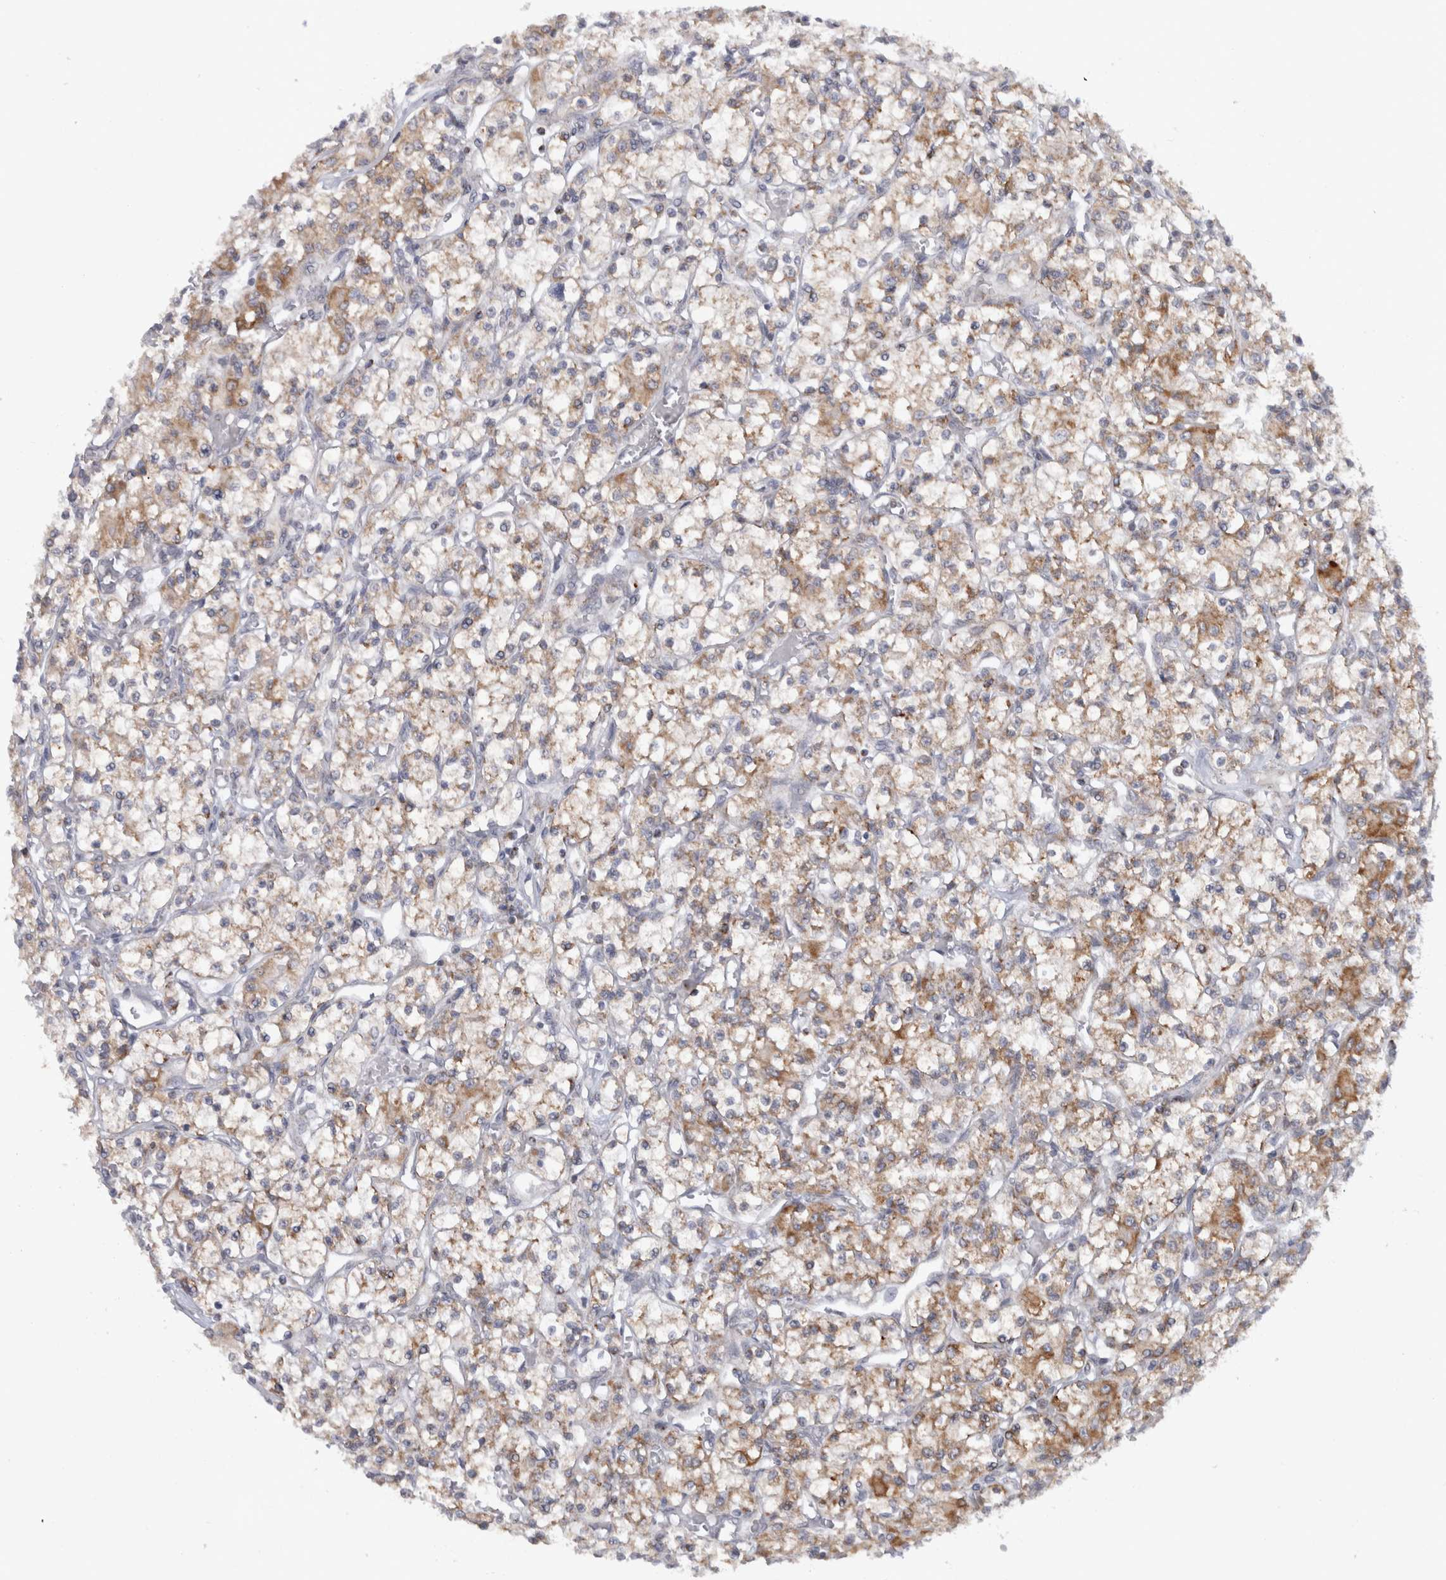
{"staining": {"intensity": "moderate", "quantity": ">75%", "location": "cytoplasmic/membranous"}, "tissue": "renal cancer", "cell_type": "Tumor cells", "image_type": "cancer", "snomed": [{"axis": "morphology", "description": "Adenocarcinoma, NOS"}, {"axis": "topography", "description": "Kidney"}], "caption": "IHC image of human renal adenocarcinoma stained for a protein (brown), which displays medium levels of moderate cytoplasmic/membranous positivity in approximately >75% of tumor cells.", "gene": "RAB18", "patient": {"sex": "female", "age": 59}}